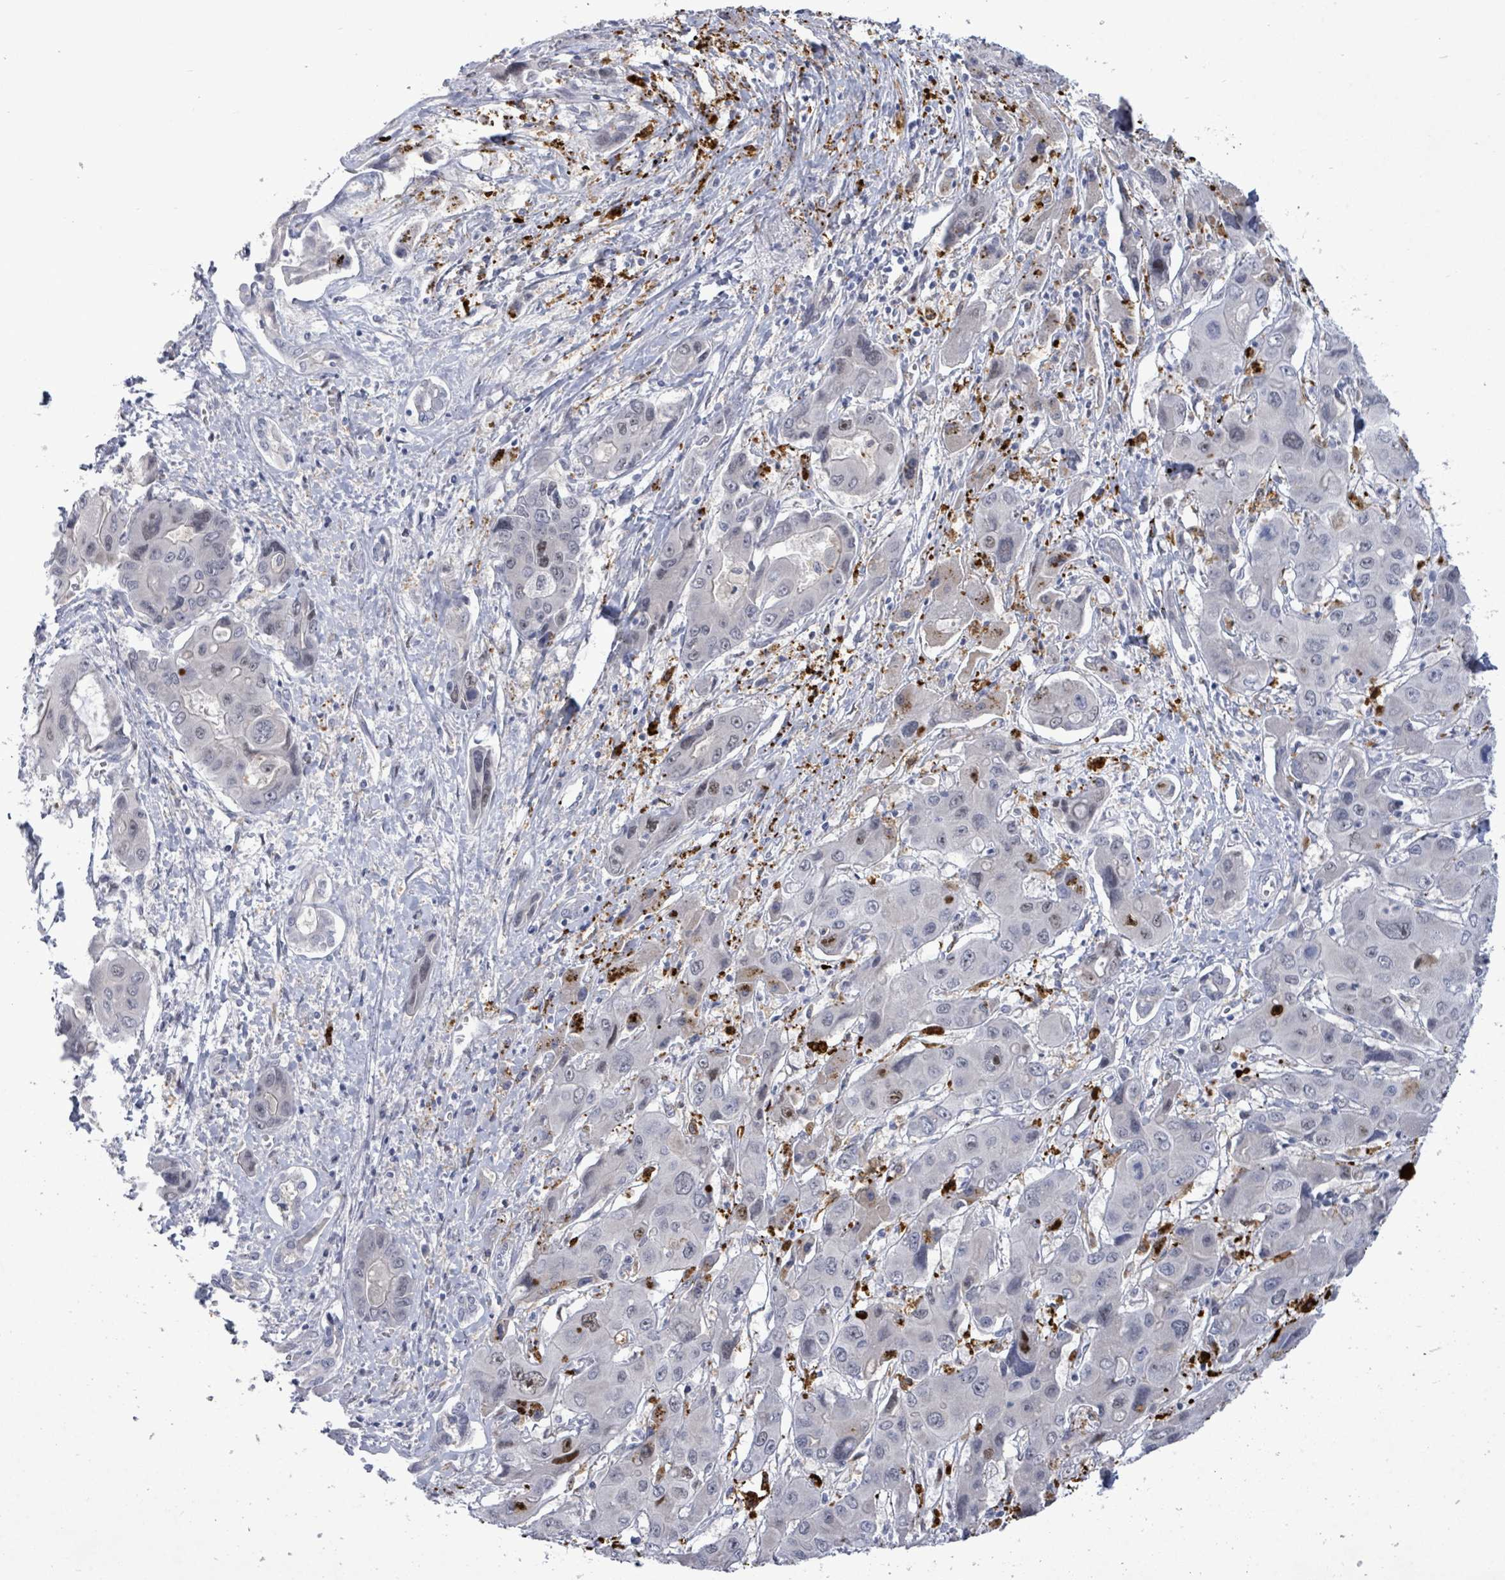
{"staining": {"intensity": "negative", "quantity": "none", "location": "none"}, "tissue": "liver cancer", "cell_type": "Tumor cells", "image_type": "cancer", "snomed": [{"axis": "morphology", "description": "Cholangiocarcinoma"}, {"axis": "topography", "description": "Liver"}], "caption": "The photomicrograph reveals no staining of tumor cells in liver cholangiocarcinoma.", "gene": "CT45A5", "patient": {"sex": "male", "age": 67}}